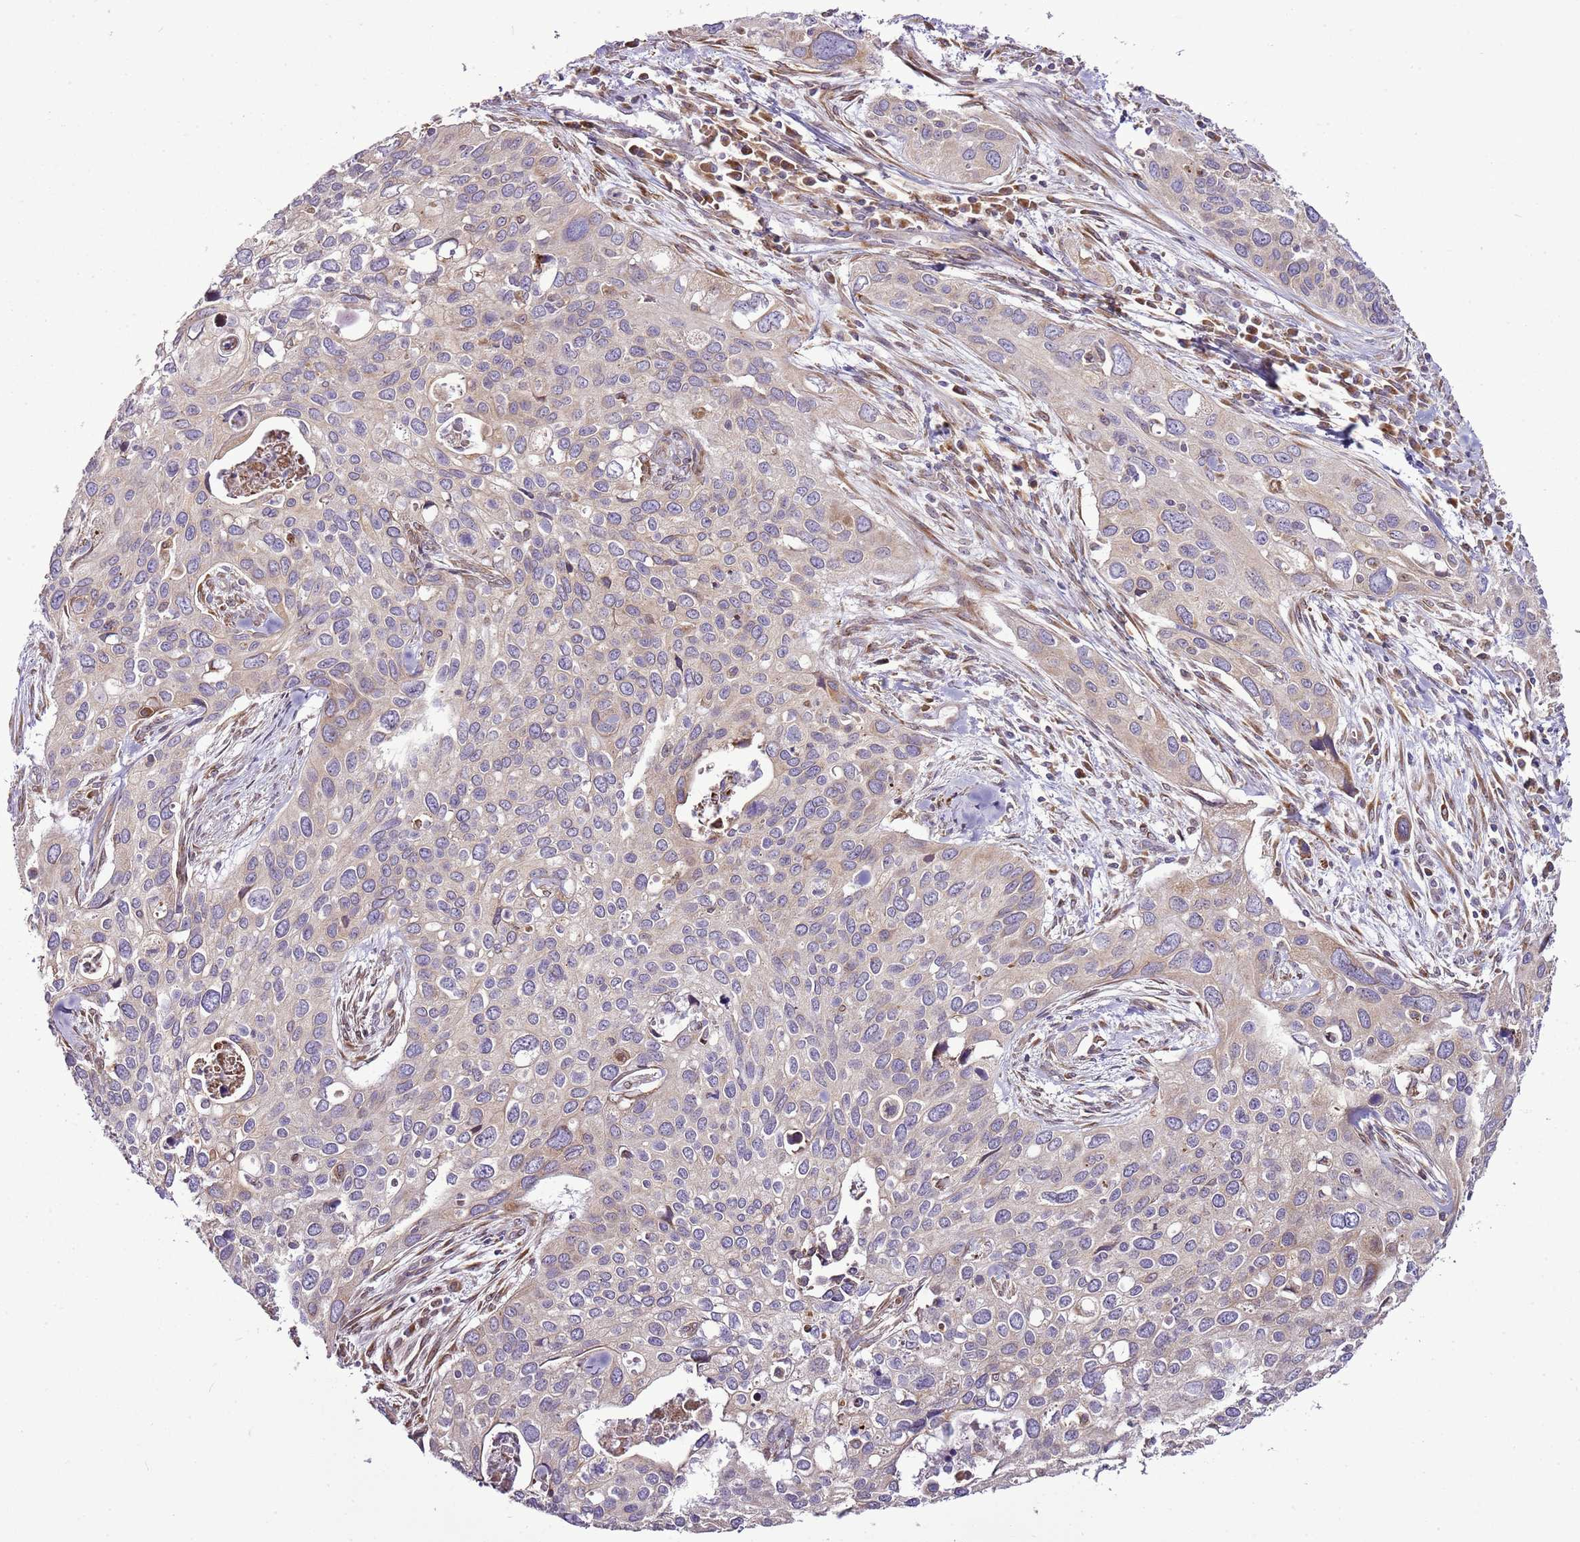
{"staining": {"intensity": "weak", "quantity": "<25%", "location": "cytoplasmic/membranous"}, "tissue": "cervical cancer", "cell_type": "Tumor cells", "image_type": "cancer", "snomed": [{"axis": "morphology", "description": "Squamous cell carcinoma, NOS"}, {"axis": "topography", "description": "Cervix"}], "caption": "Squamous cell carcinoma (cervical) was stained to show a protein in brown. There is no significant staining in tumor cells.", "gene": "TMED10", "patient": {"sex": "female", "age": 55}}